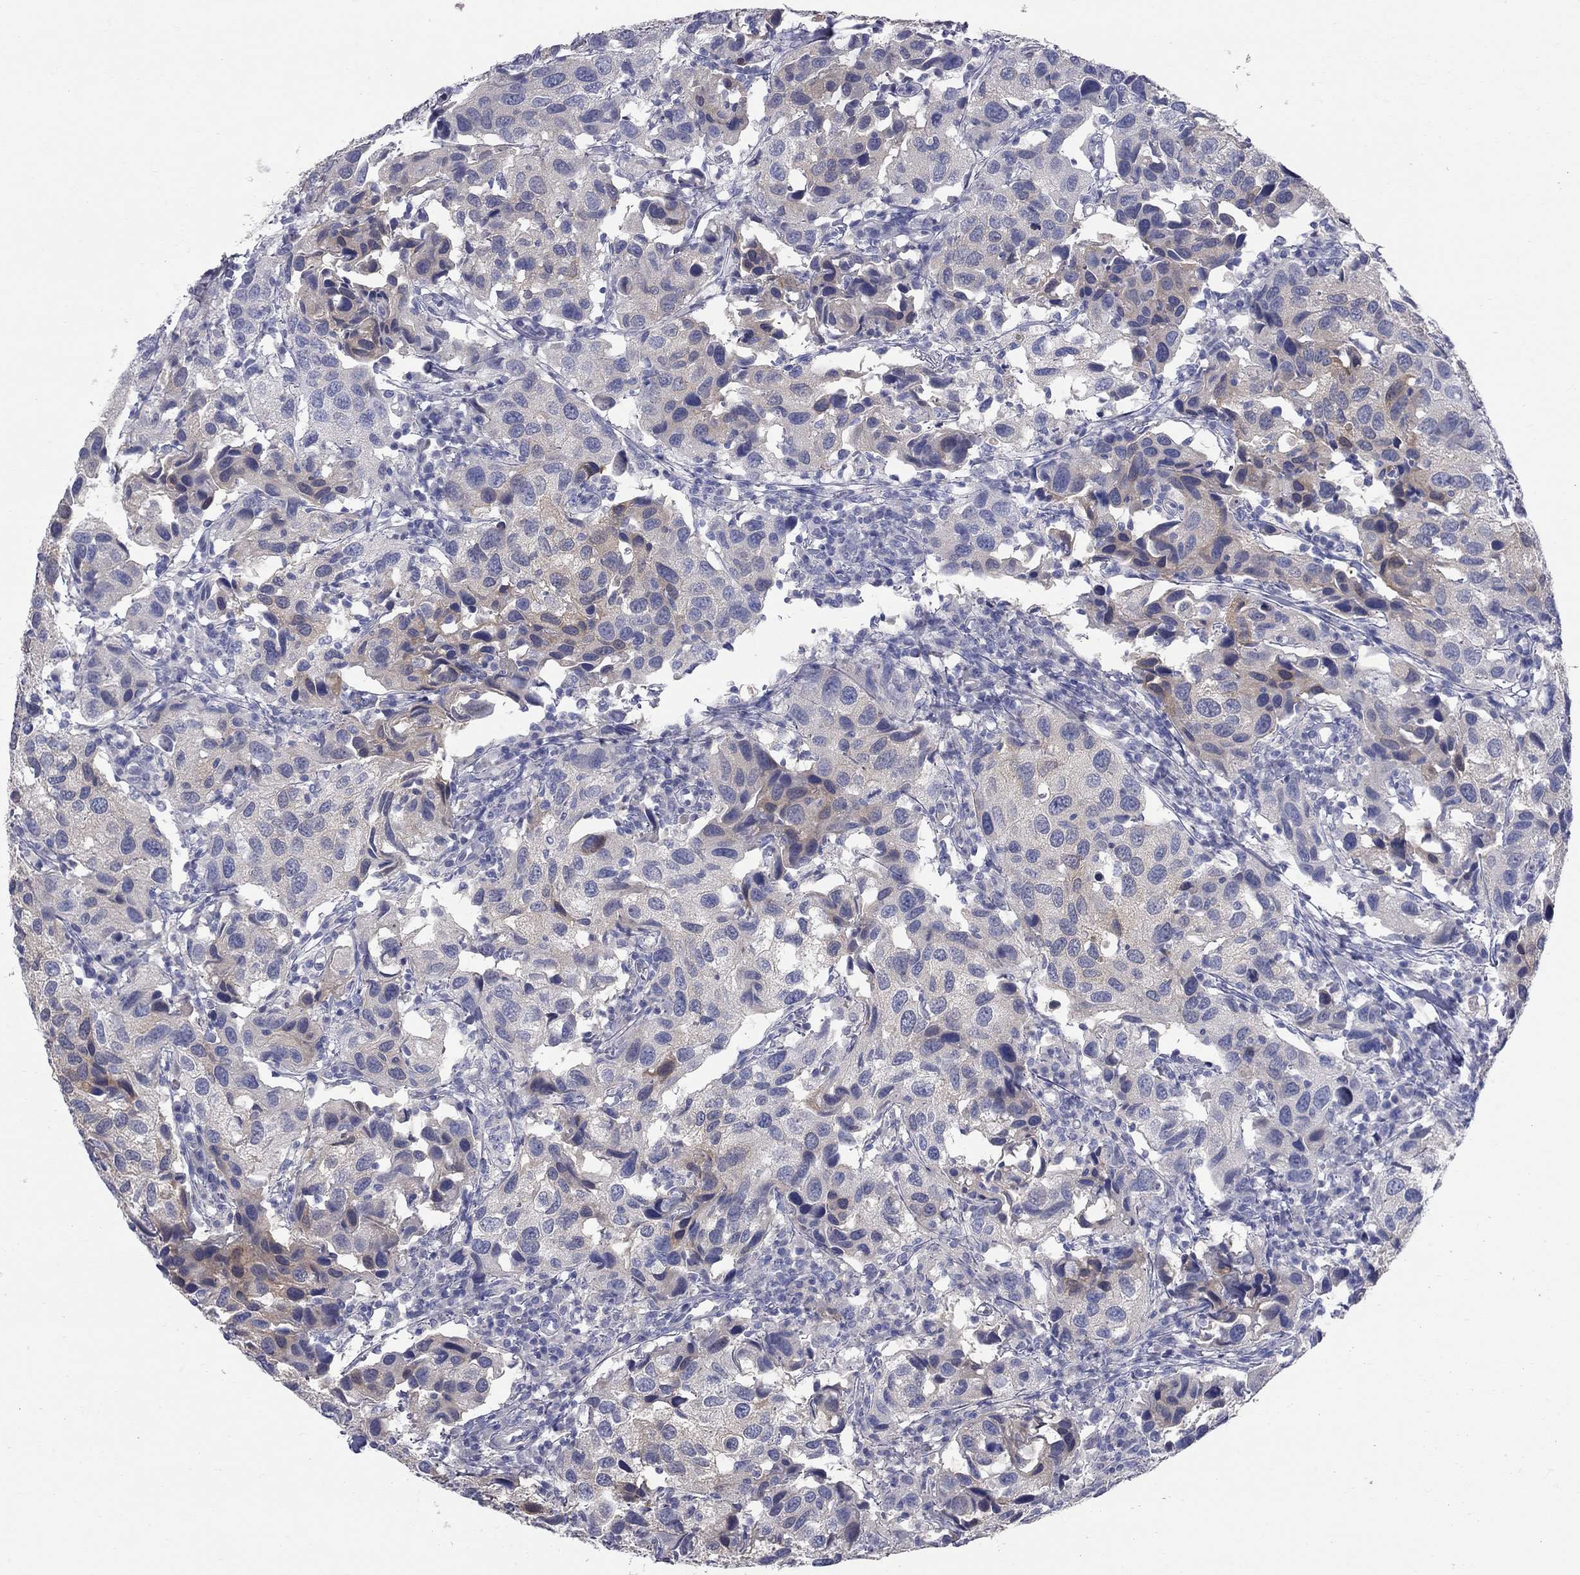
{"staining": {"intensity": "negative", "quantity": "none", "location": "none"}, "tissue": "urothelial cancer", "cell_type": "Tumor cells", "image_type": "cancer", "snomed": [{"axis": "morphology", "description": "Urothelial carcinoma, High grade"}, {"axis": "topography", "description": "Urinary bladder"}], "caption": "This is an immunohistochemistry (IHC) micrograph of urothelial carcinoma (high-grade). There is no positivity in tumor cells.", "gene": "CFAP161", "patient": {"sex": "male", "age": 79}}